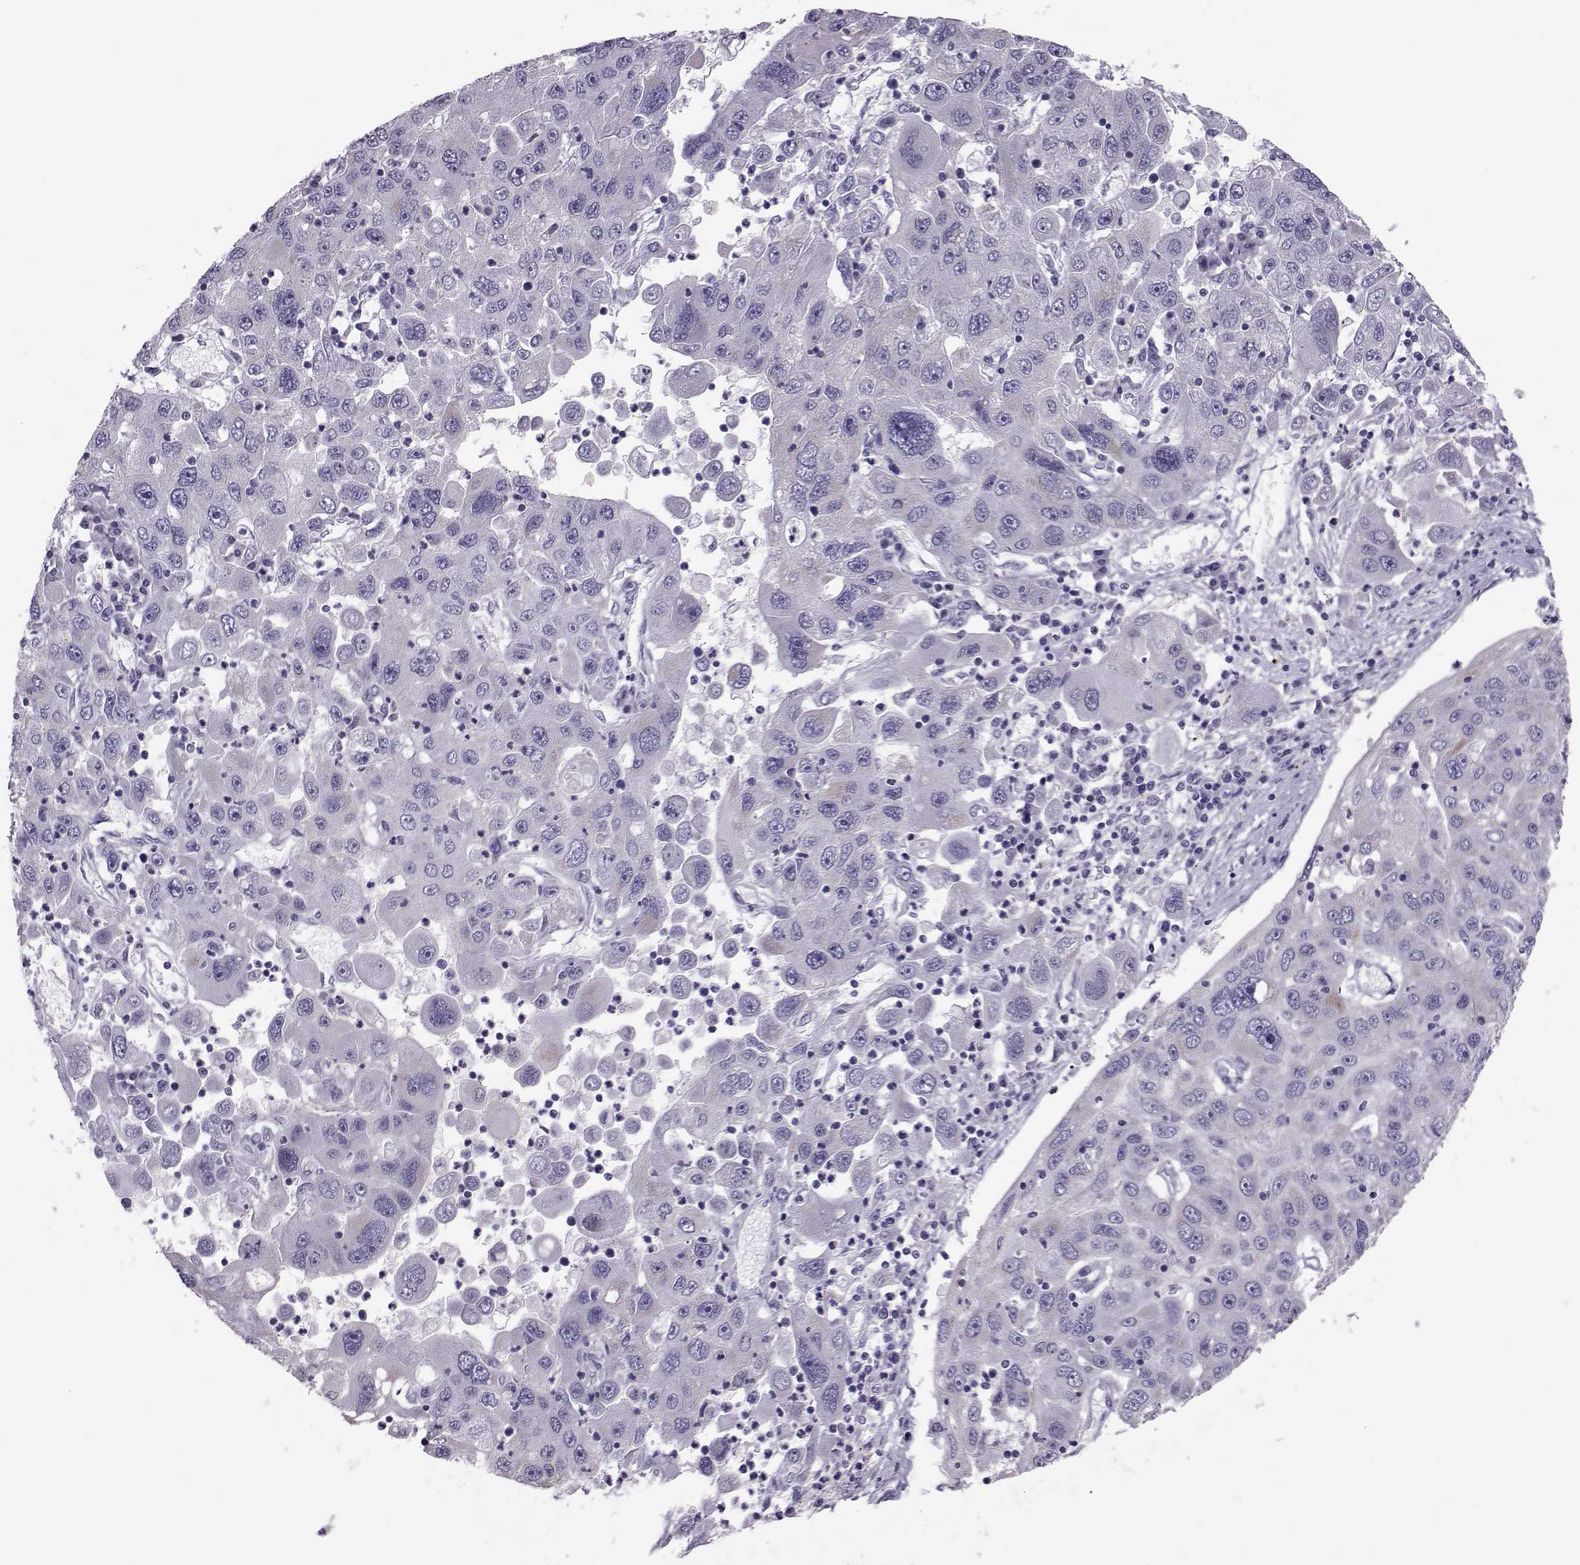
{"staining": {"intensity": "negative", "quantity": "none", "location": "none"}, "tissue": "stomach cancer", "cell_type": "Tumor cells", "image_type": "cancer", "snomed": [{"axis": "morphology", "description": "Adenocarcinoma, NOS"}, {"axis": "topography", "description": "Stomach"}], "caption": "IHC micrograph of neoplastic tissue: human stomach cancer (adenocarcinoma) stained with DAB displays no significant protein staining in tumor cells. Brightfield microscopy of immunohistochemistry (IHC) stained with DAB (brown) and hematoxylin (blue), captured at high magnification.", "gene": "DNAAF1", "patient": {"sex": "male", "age": 56}}